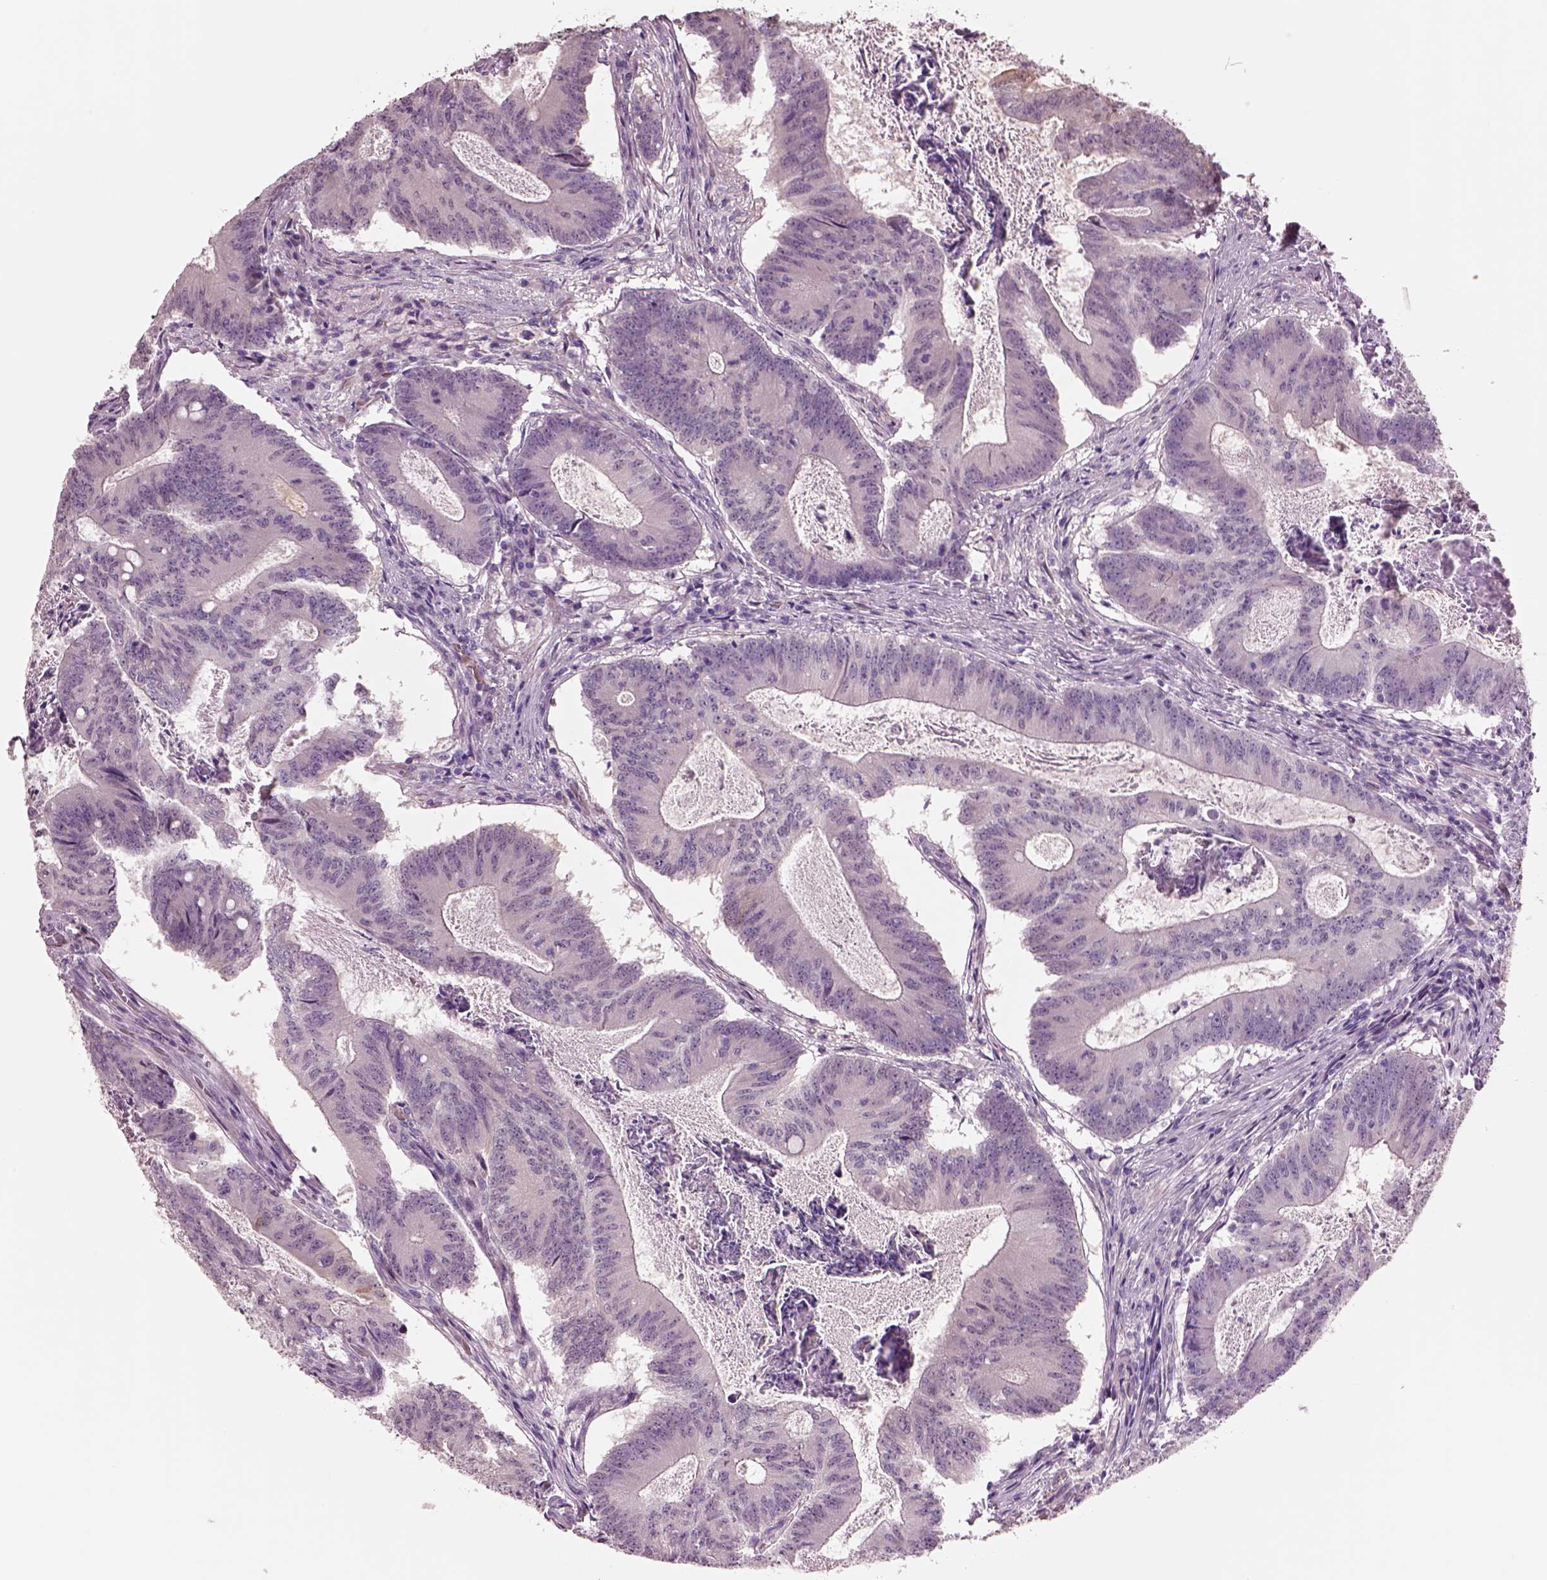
{"staining": {"intensity": "moderate", "quantity": "<25%", "location": "cytoplasmic/membranous,nuclear"}, "tissue": "colorectal cancer", "cell_type": "Tumor cells", "image_type": "cancer", "snomed": [{"axis": "morphology", "description": "Adenocarcinoma, NOS"}, {"axis": "topography", "description": "Colon"}], "caption": "Human colorectal cancer stained for a protein (brown) exhibits moderate cytoplasmic/membranous and nuclear positive staining in about <25% of tumor cells.", "gene": "SCML2", "patient": {"sex": "female", "age": 70}}